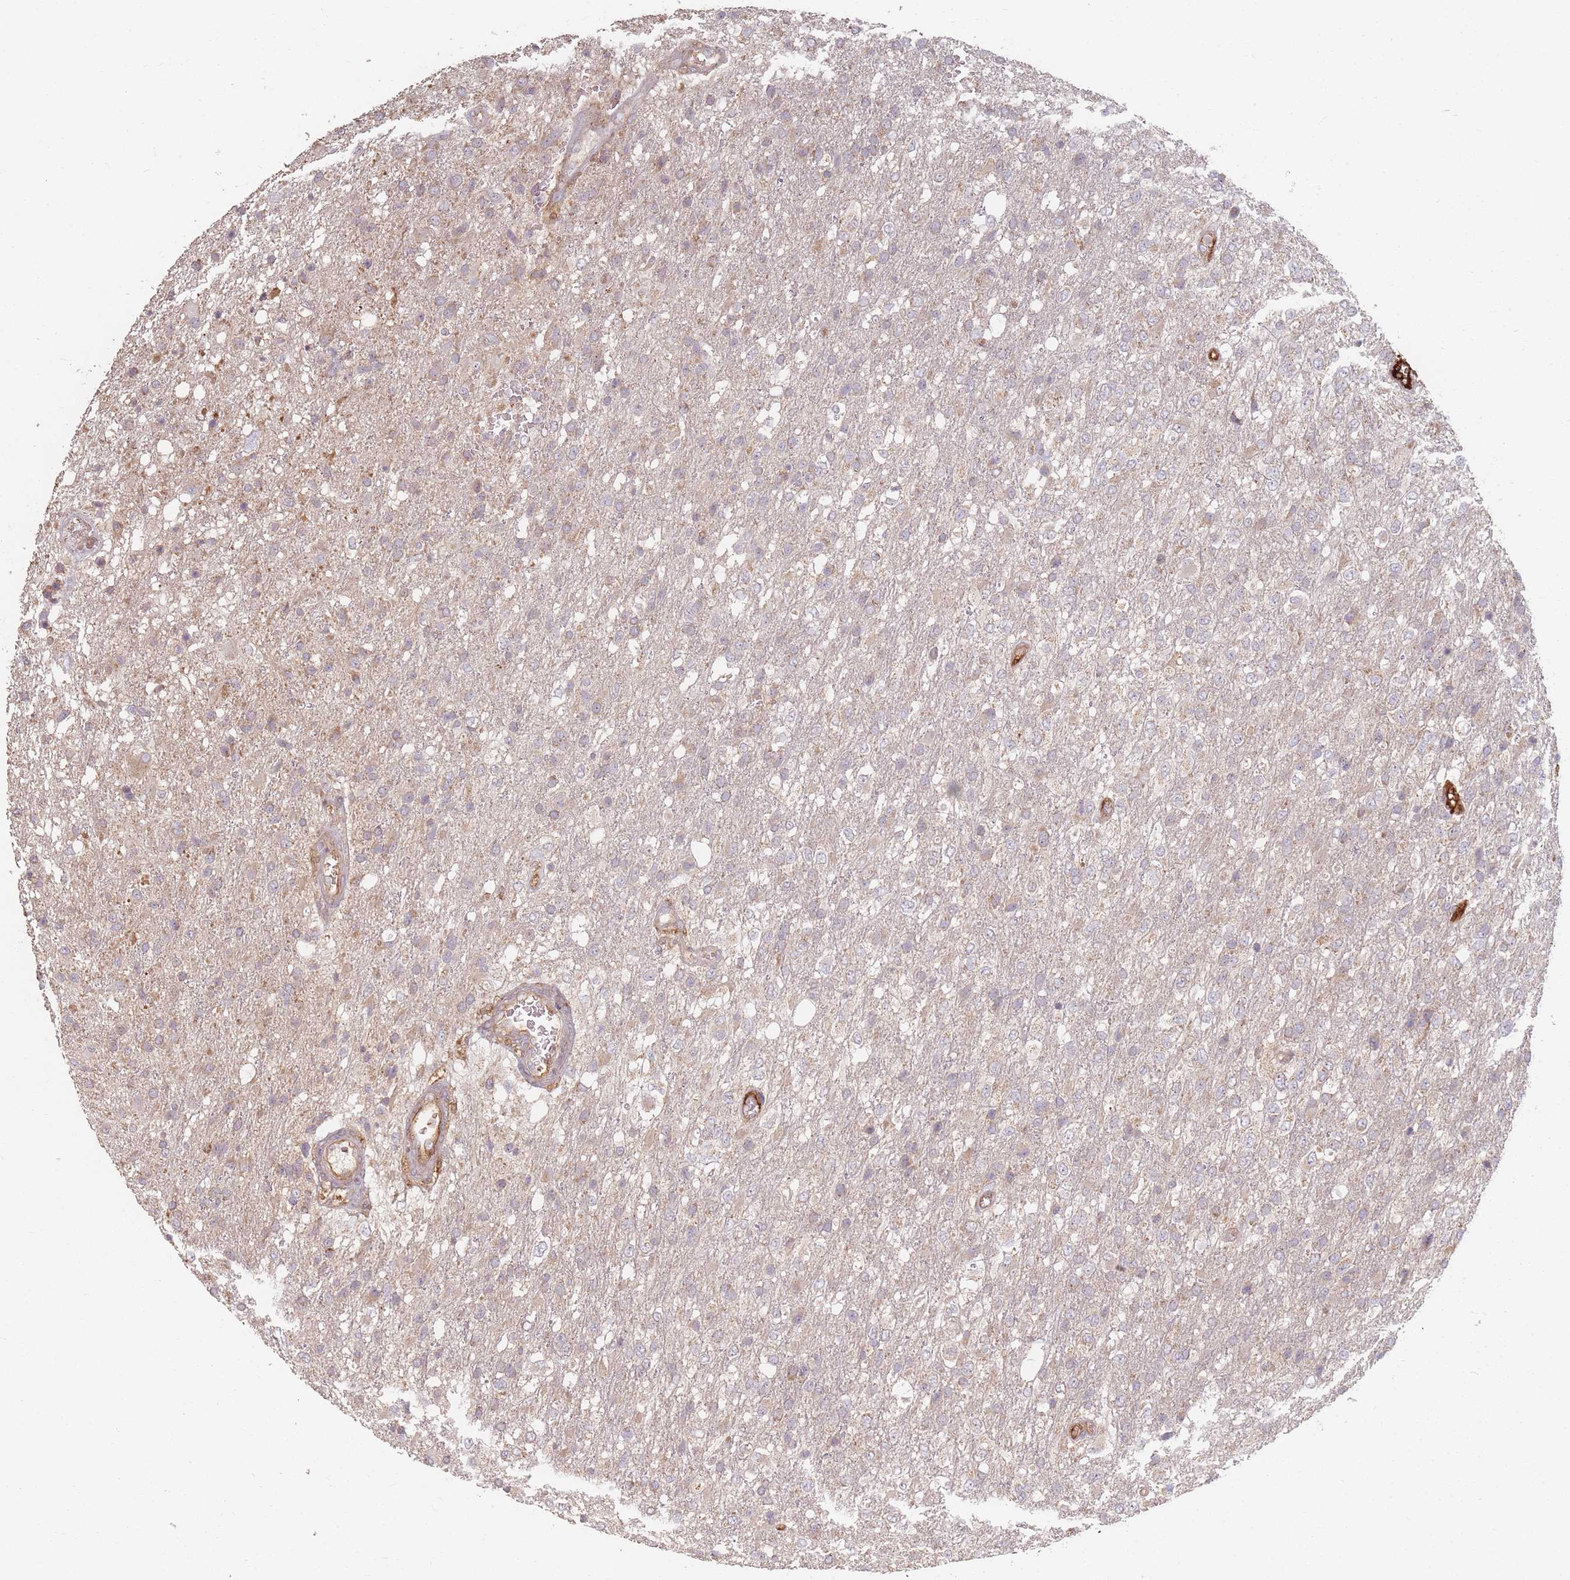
{"staining": {"intensity": "negative", "quantity": "none", "location": "none"}, "tissue": "glioma", "cell_type": "Tumor cells", "image_type": "cancer", "snomed": [{"axis": "morphology", "description": "Glioma, malignant, High grade"}, {"axis": "topography", "description": "Brain"}], "caption": "There is no significant positivity in tumor cells of glioma.", "gene": "MRPS6", "patient": {"sex": "female", "age": 74}}